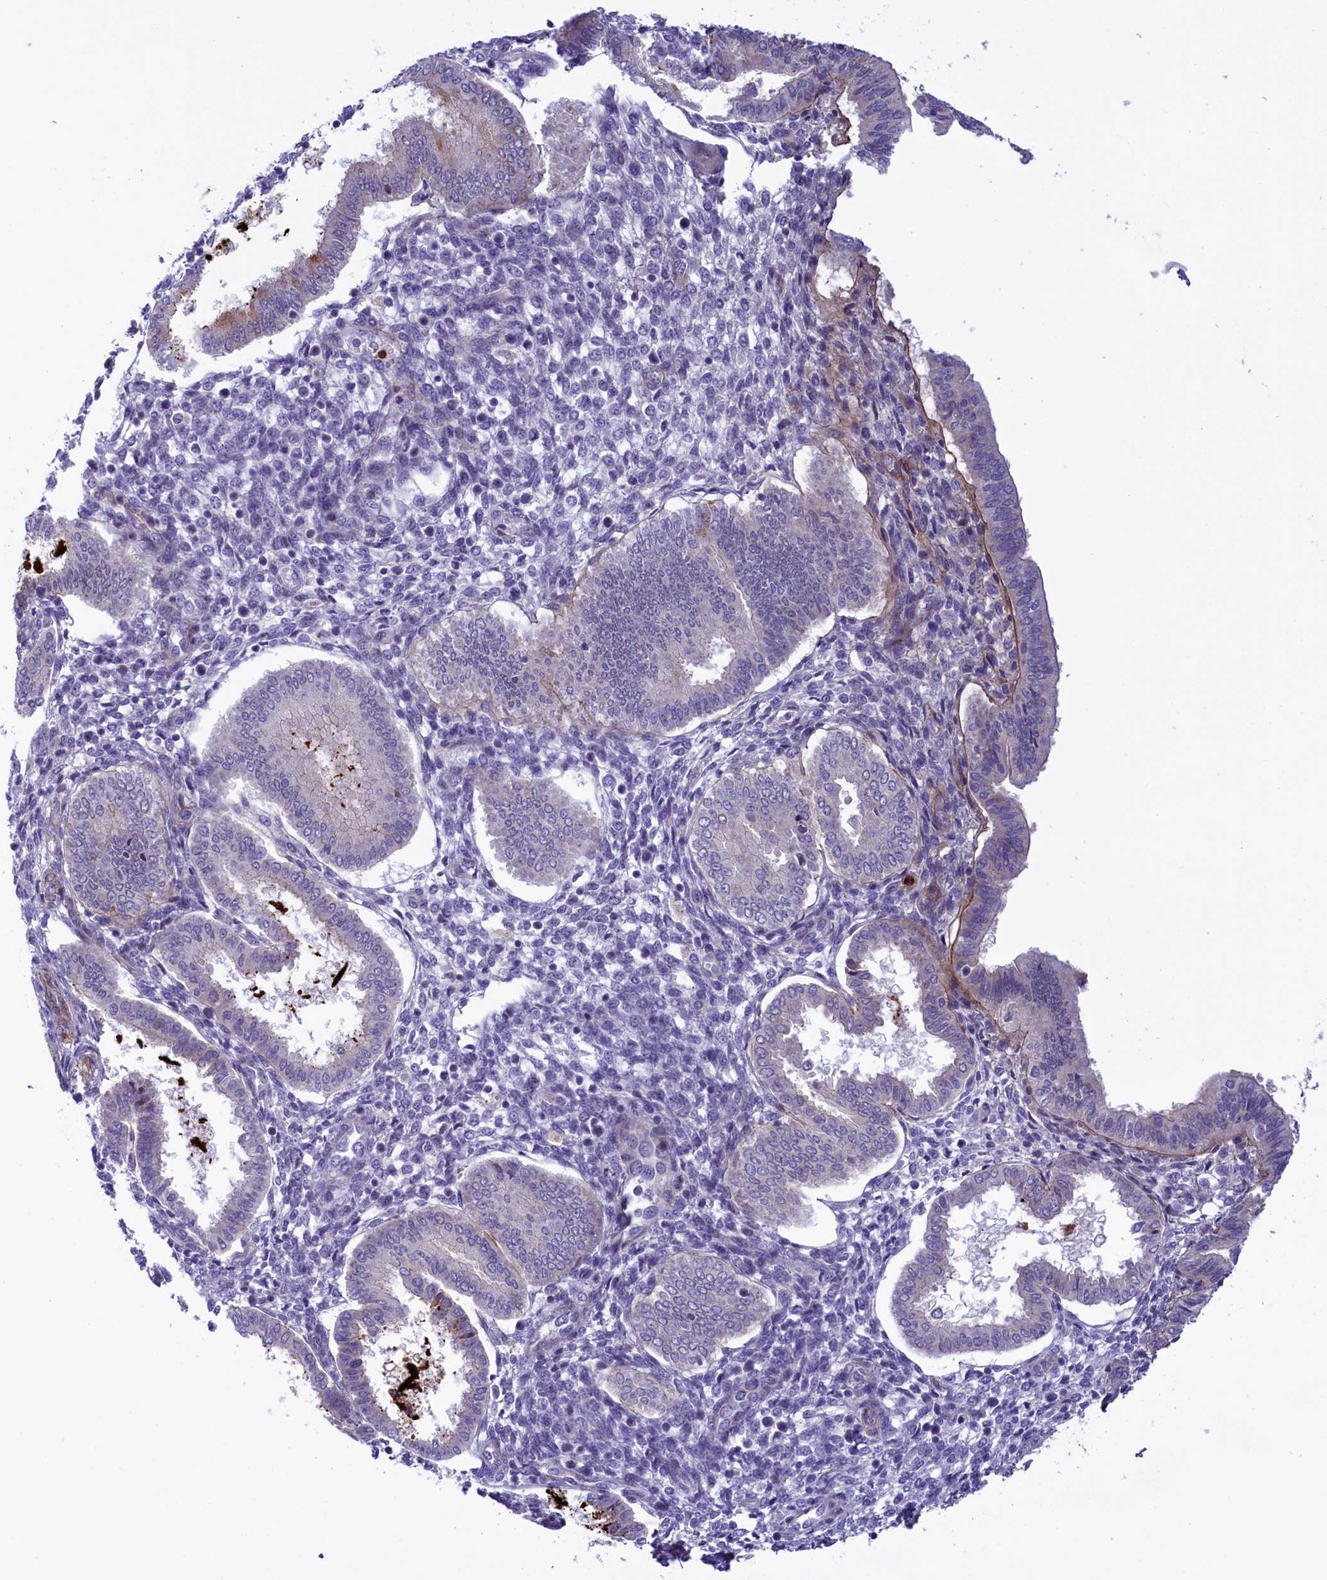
{"staining": {"intensity": "negative", "quantity": "none", "location": "none"}, "tissue": "endometrium", "cell_type": "Cells in endometrial stroma", "image_type": "normal", "snomed": [{"axis": "morphology", "description": "Normal tissue, NOS"}, {"axis": "topography", "description": "Endometrium"}], "caption": "Protein analysis of normal endometrium reveals no significant expression in cells in endometrial stroma. Nuclei are stained in blue.", "gene": "LOXL1", "patient": {"sex": "female", "age": 24}}